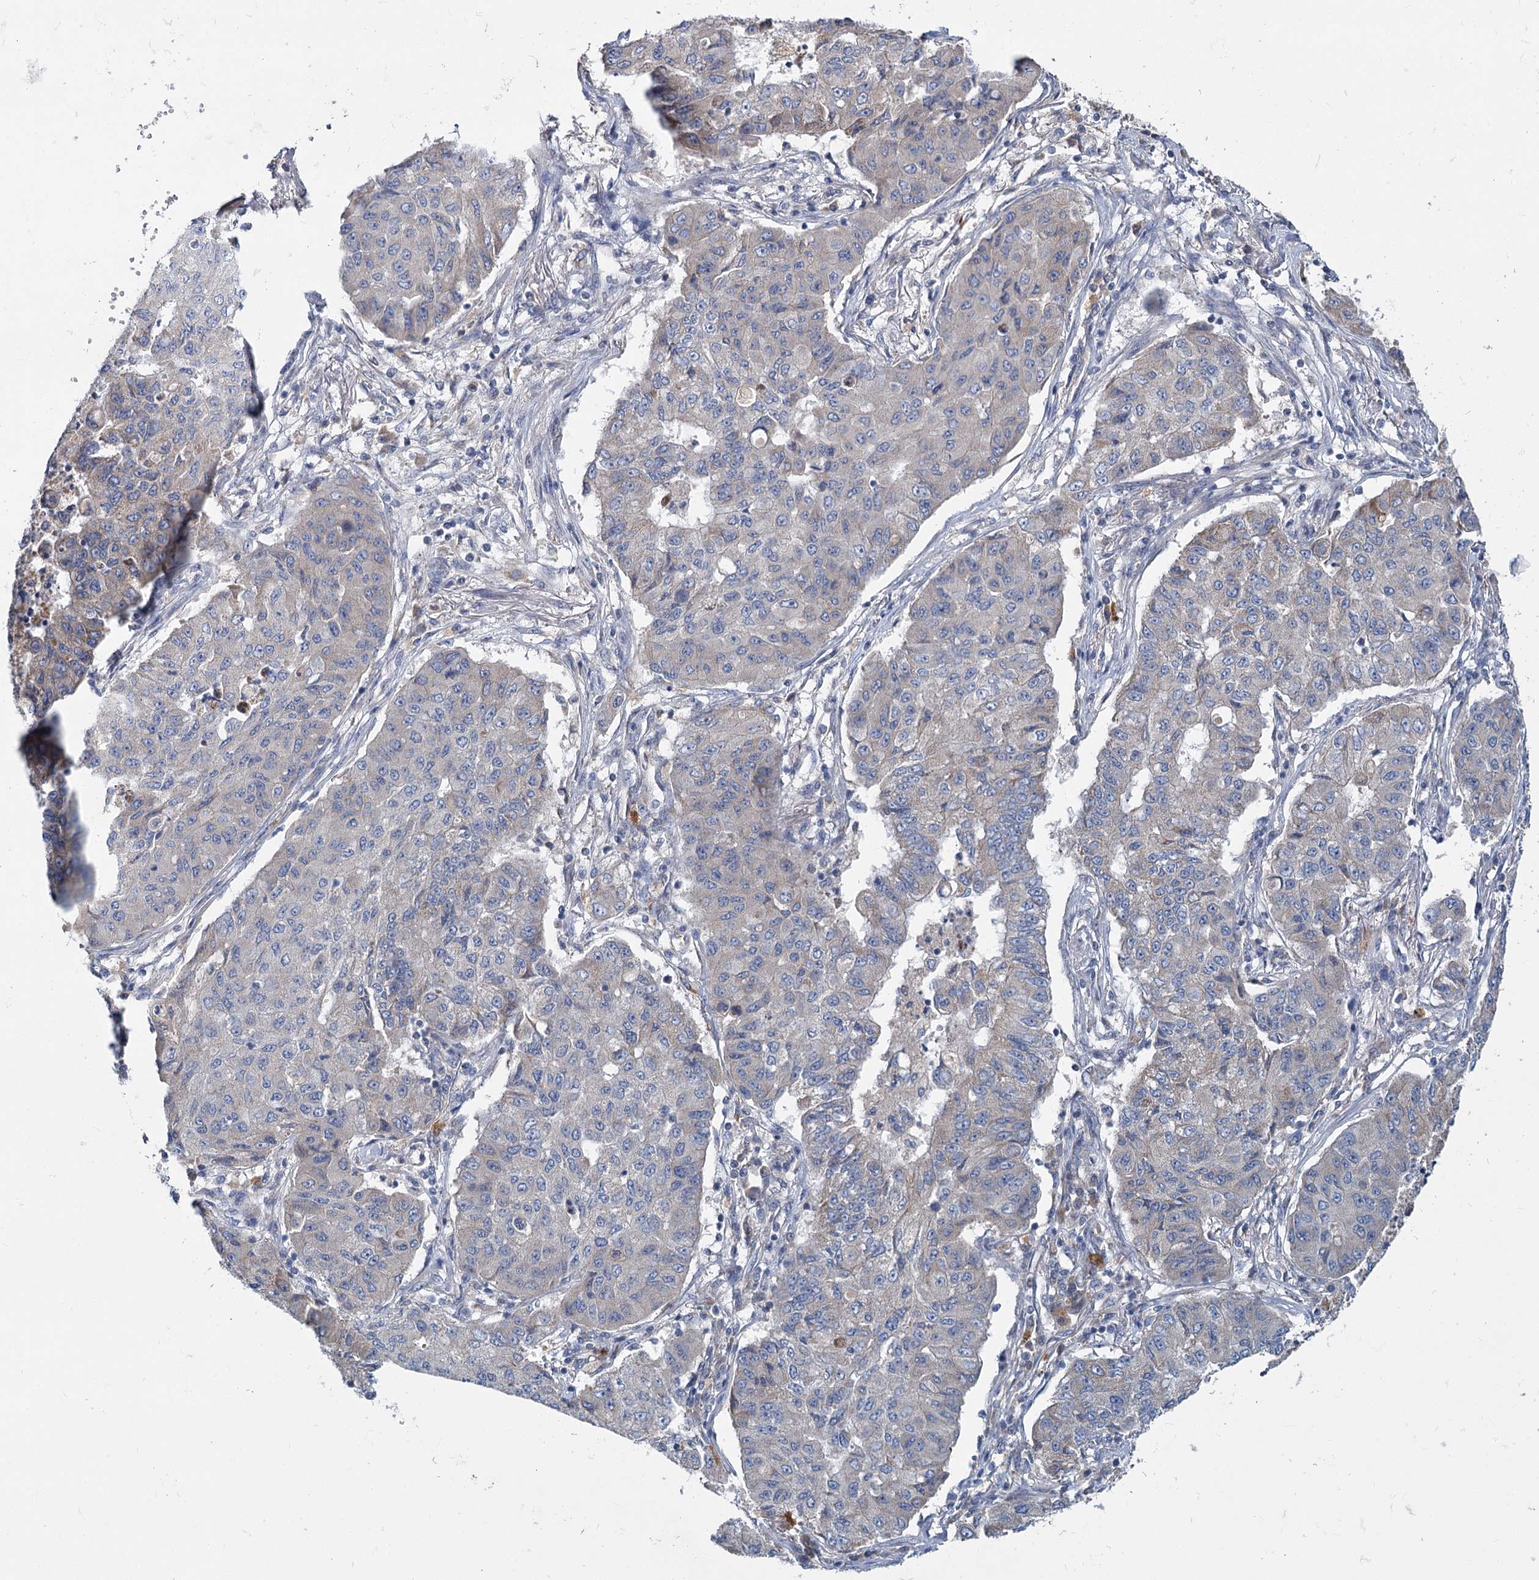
{"staining": {"intensity": "negative", "quantity": "none", "location": "none"}, "tissue": "lung cancer", "cell_type": "Tumor cells", "image_type": "cancer", "snomed": [{"axis": "morphology", "description": "Squamous cell carcinoma, NOS"}, {"axis": "topography", "description": "Lung"}], "caption": "Immunohistochemical staining of human squamous cell carcinoma (lung) demonstrates no significant staining in tumor cells. (DAB IHC visualized using brightfield microscopy, high magnification).", "gene": "ANKRD16", "patient": {"sex": "male", "age": 74}}